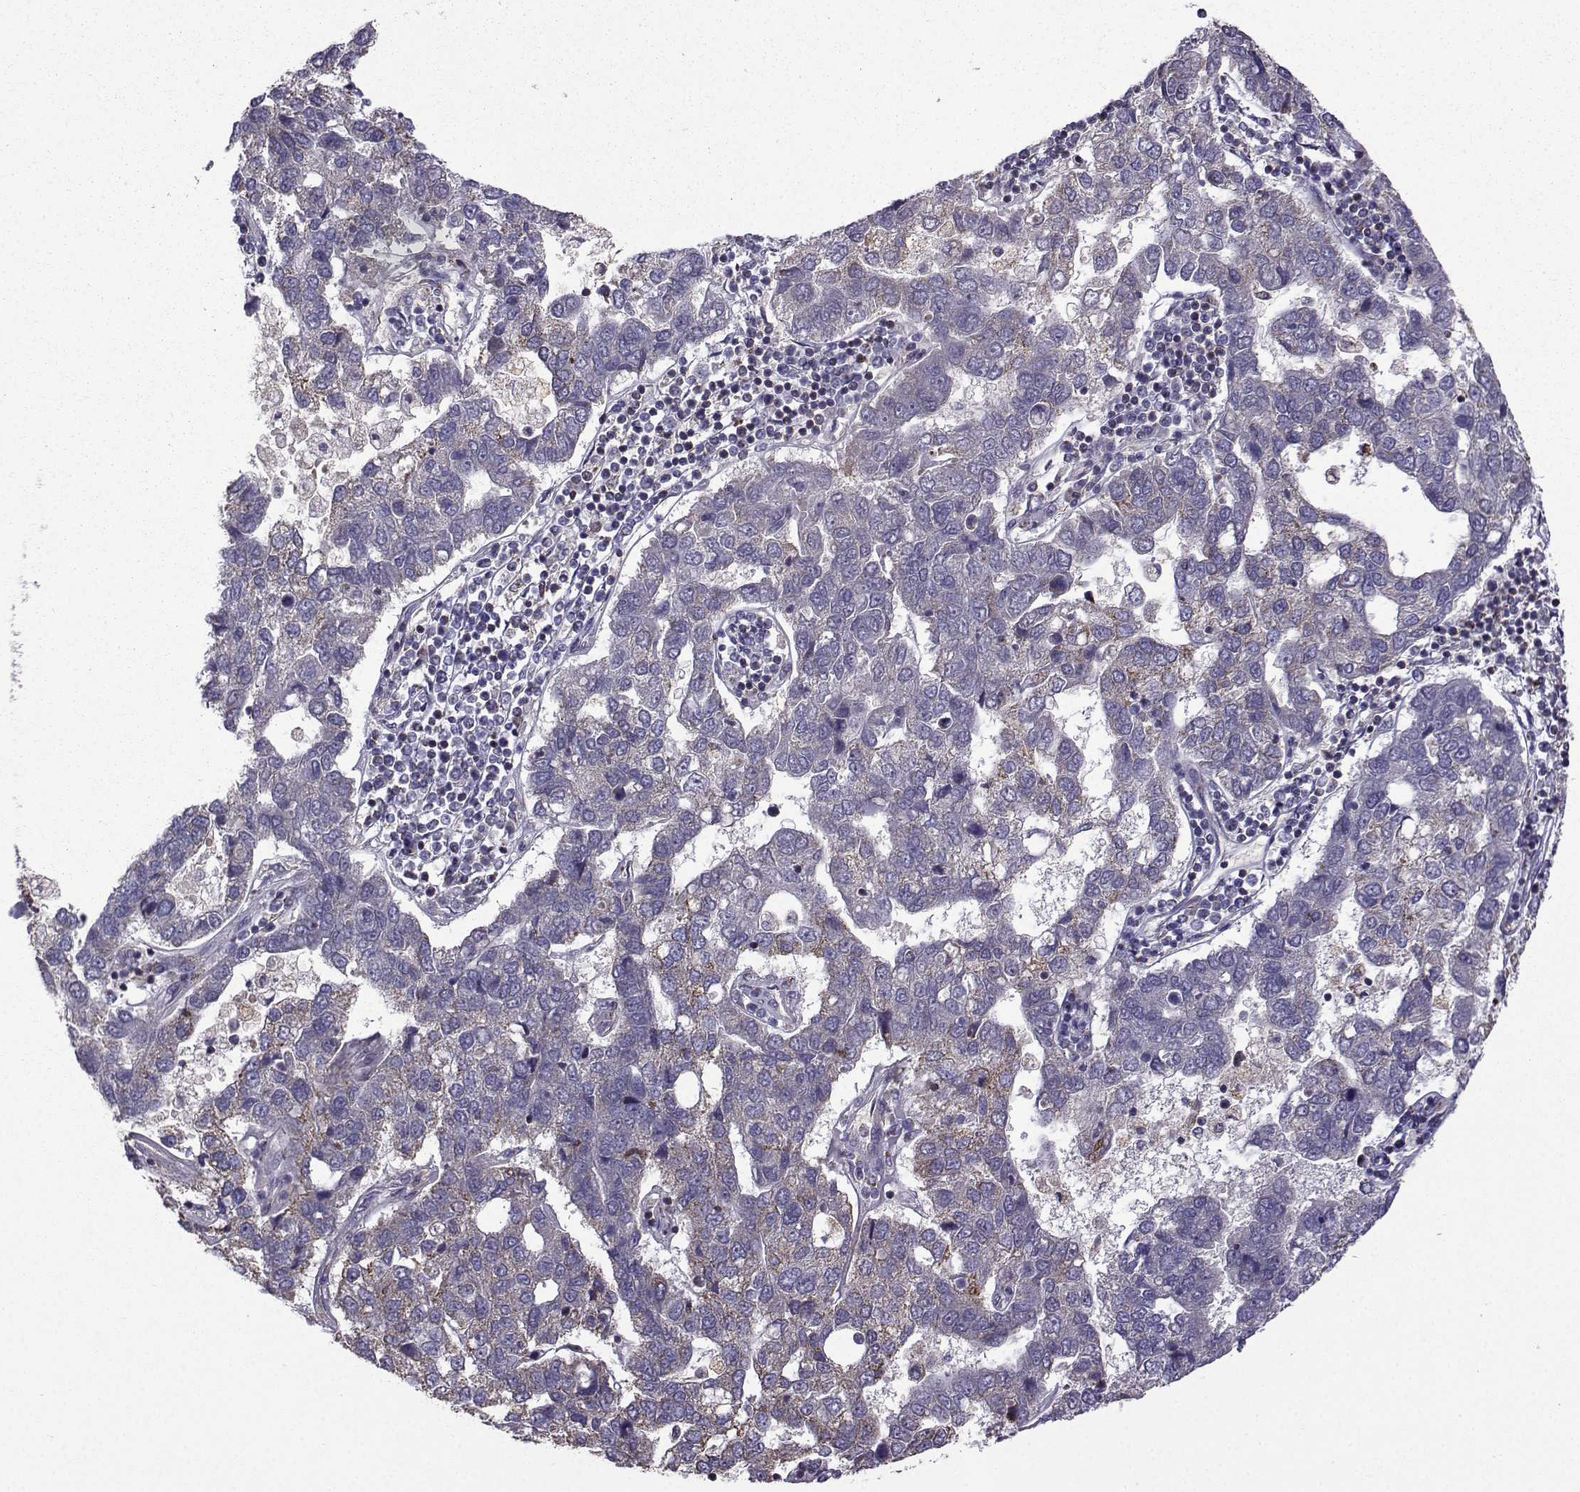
{"staining": {"intensity": "moderate", "quantity": "<25%", "location": "cytoplasmic/membranous"}, "tissue": "pancreatic cancer", "cell_type": "Tumor cells", "image_type": "cancer", "snomed": [{"axis": "morphology", "description": "Adenocarcinoma, NOS"}, {"axis": "topography", "description": "Pancreas"}], "caption": "Pancreatic cancer stained with DAB IHC demonstrates low levels of moderate cytoplasmic/membranous staining in approximately <25% of tumor cells. Nuclei are stained in blue.", "gene": "TAB2", "patient": {"sex": "female", "age": 61}}